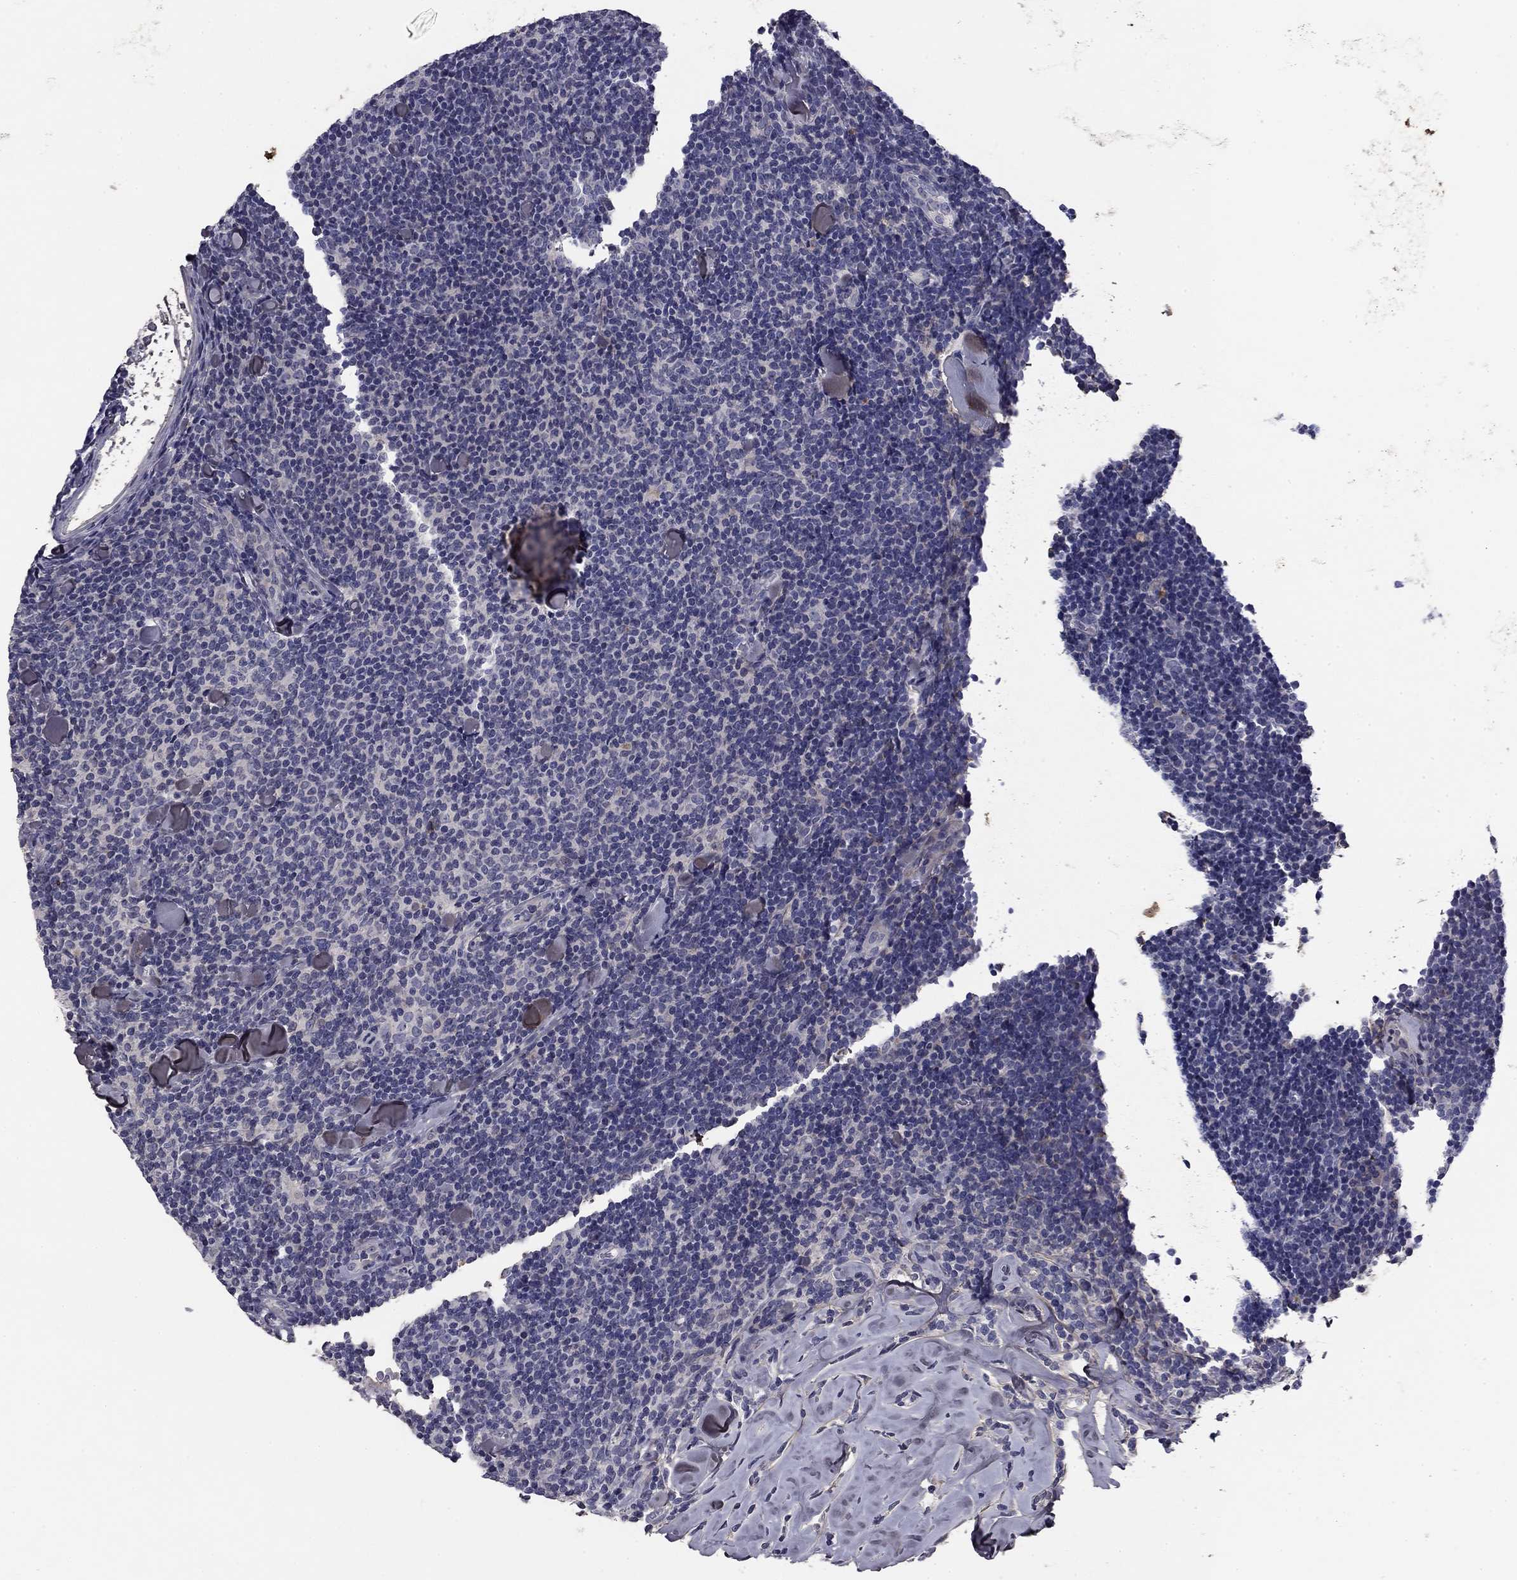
{"staining": {"intensity": "negative", "quantity": "none", "location": "none"}, "tissue": "lymphoma", "cell_type": "Tumor cells", "image_type": "cancer", "snomed": [{"axis": "morphology", "description": "Malignant lymphoma, non-Hodgkin's type, Low grade"}, {"axis": "topography", "description": "Lymph node"}], "caption": "The IHC micrograph has no significant positivity in tumor cells of lymphoma tissue.", "gene": "COL2A1", "patient": {"sex": "female", "age": 56}}